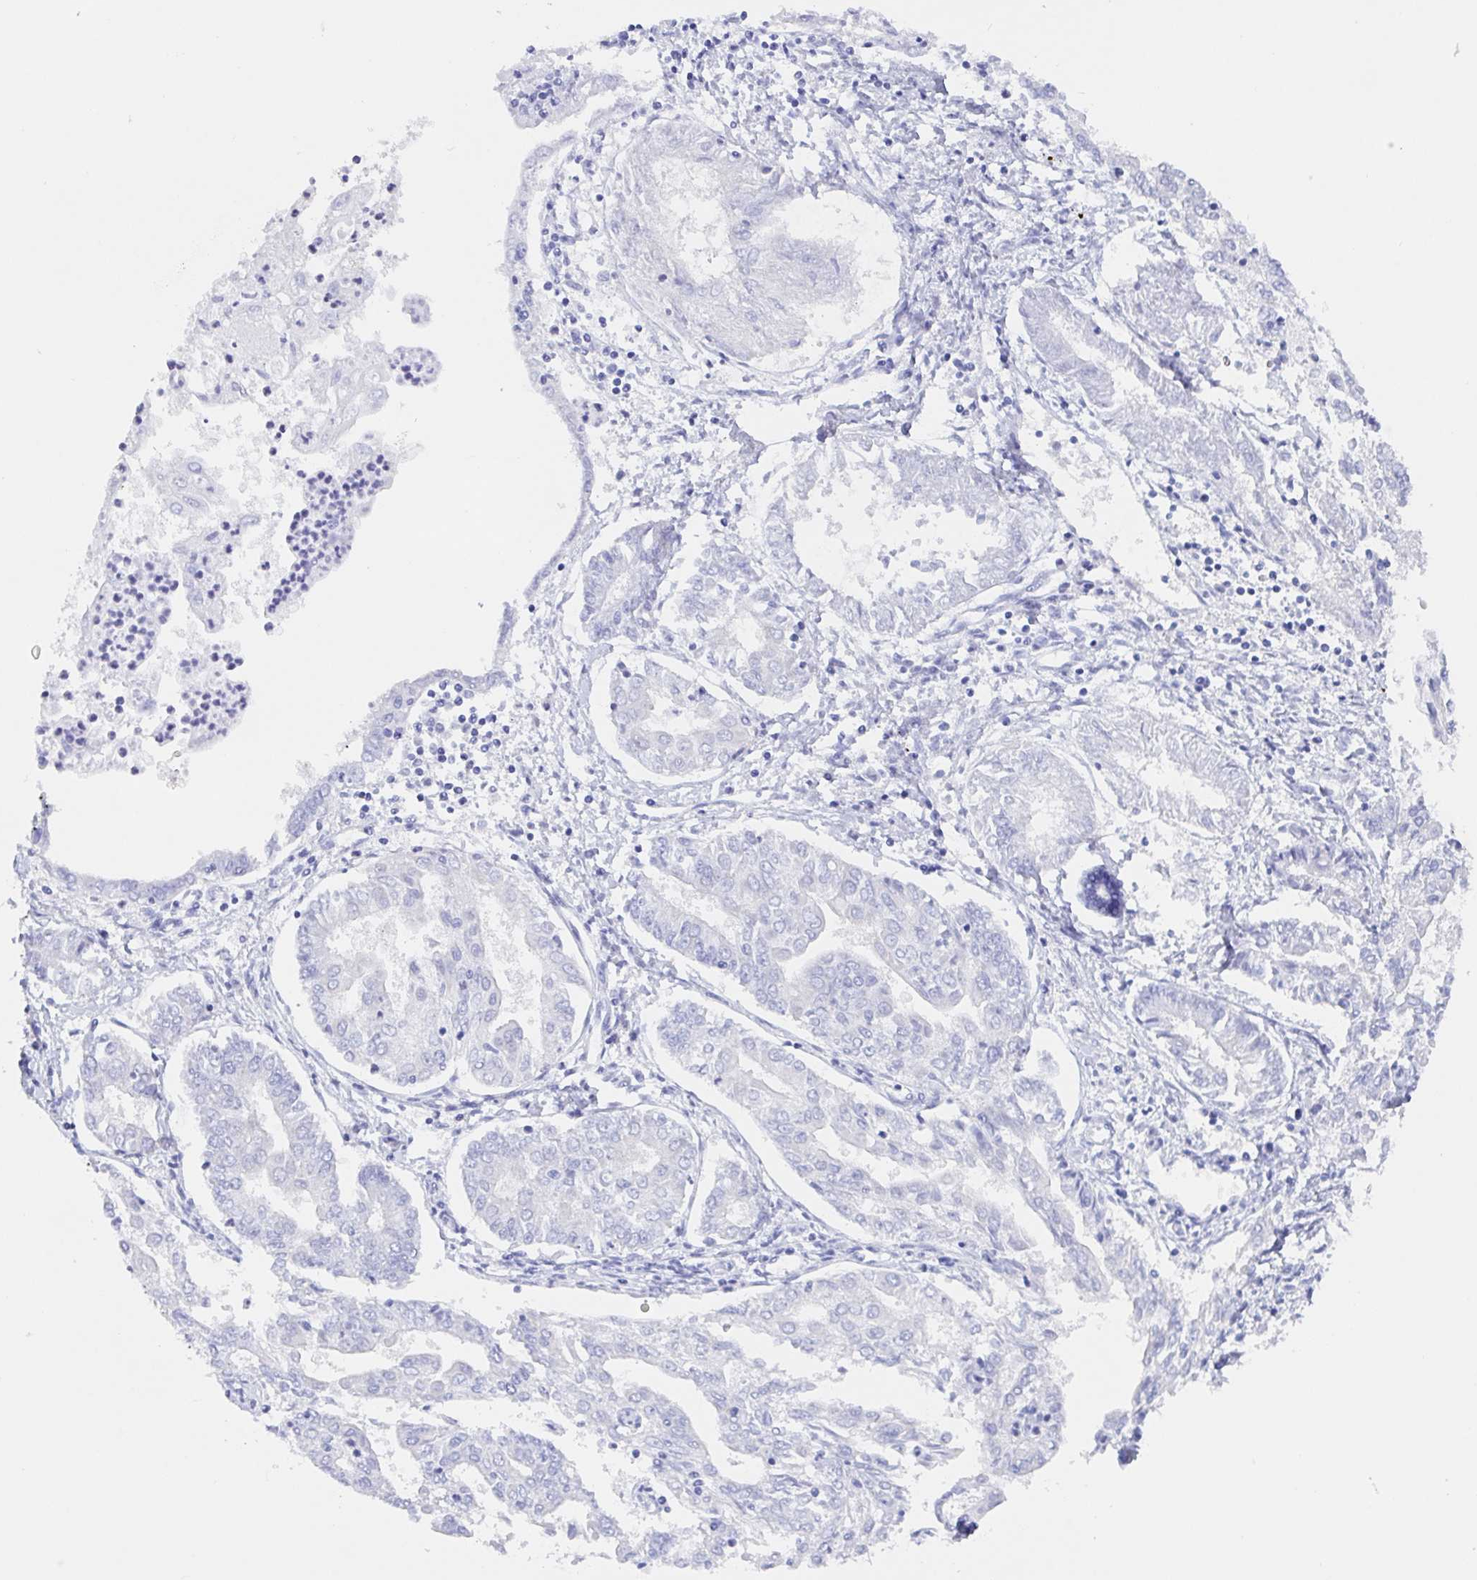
{"staining": {"intensity": "negative", "quantity": "none", "location": "none"}, "tissue": "endometrial cancer", "cell_type": "Tumor cells", "image_type": "cancer", "snomed": [{"axis": "morphology", "description": "Adenocarcinoma, NOS"}, {"axis": "topography", "description": "Endometrium"}], "caption": "Endometrial cancer (adenocarcinoma) was stained to show a protein in brown. There is no significant expression in tumor cells.", "gene": "MUCL3", "patient": {"sex": "female", "age": 68}}